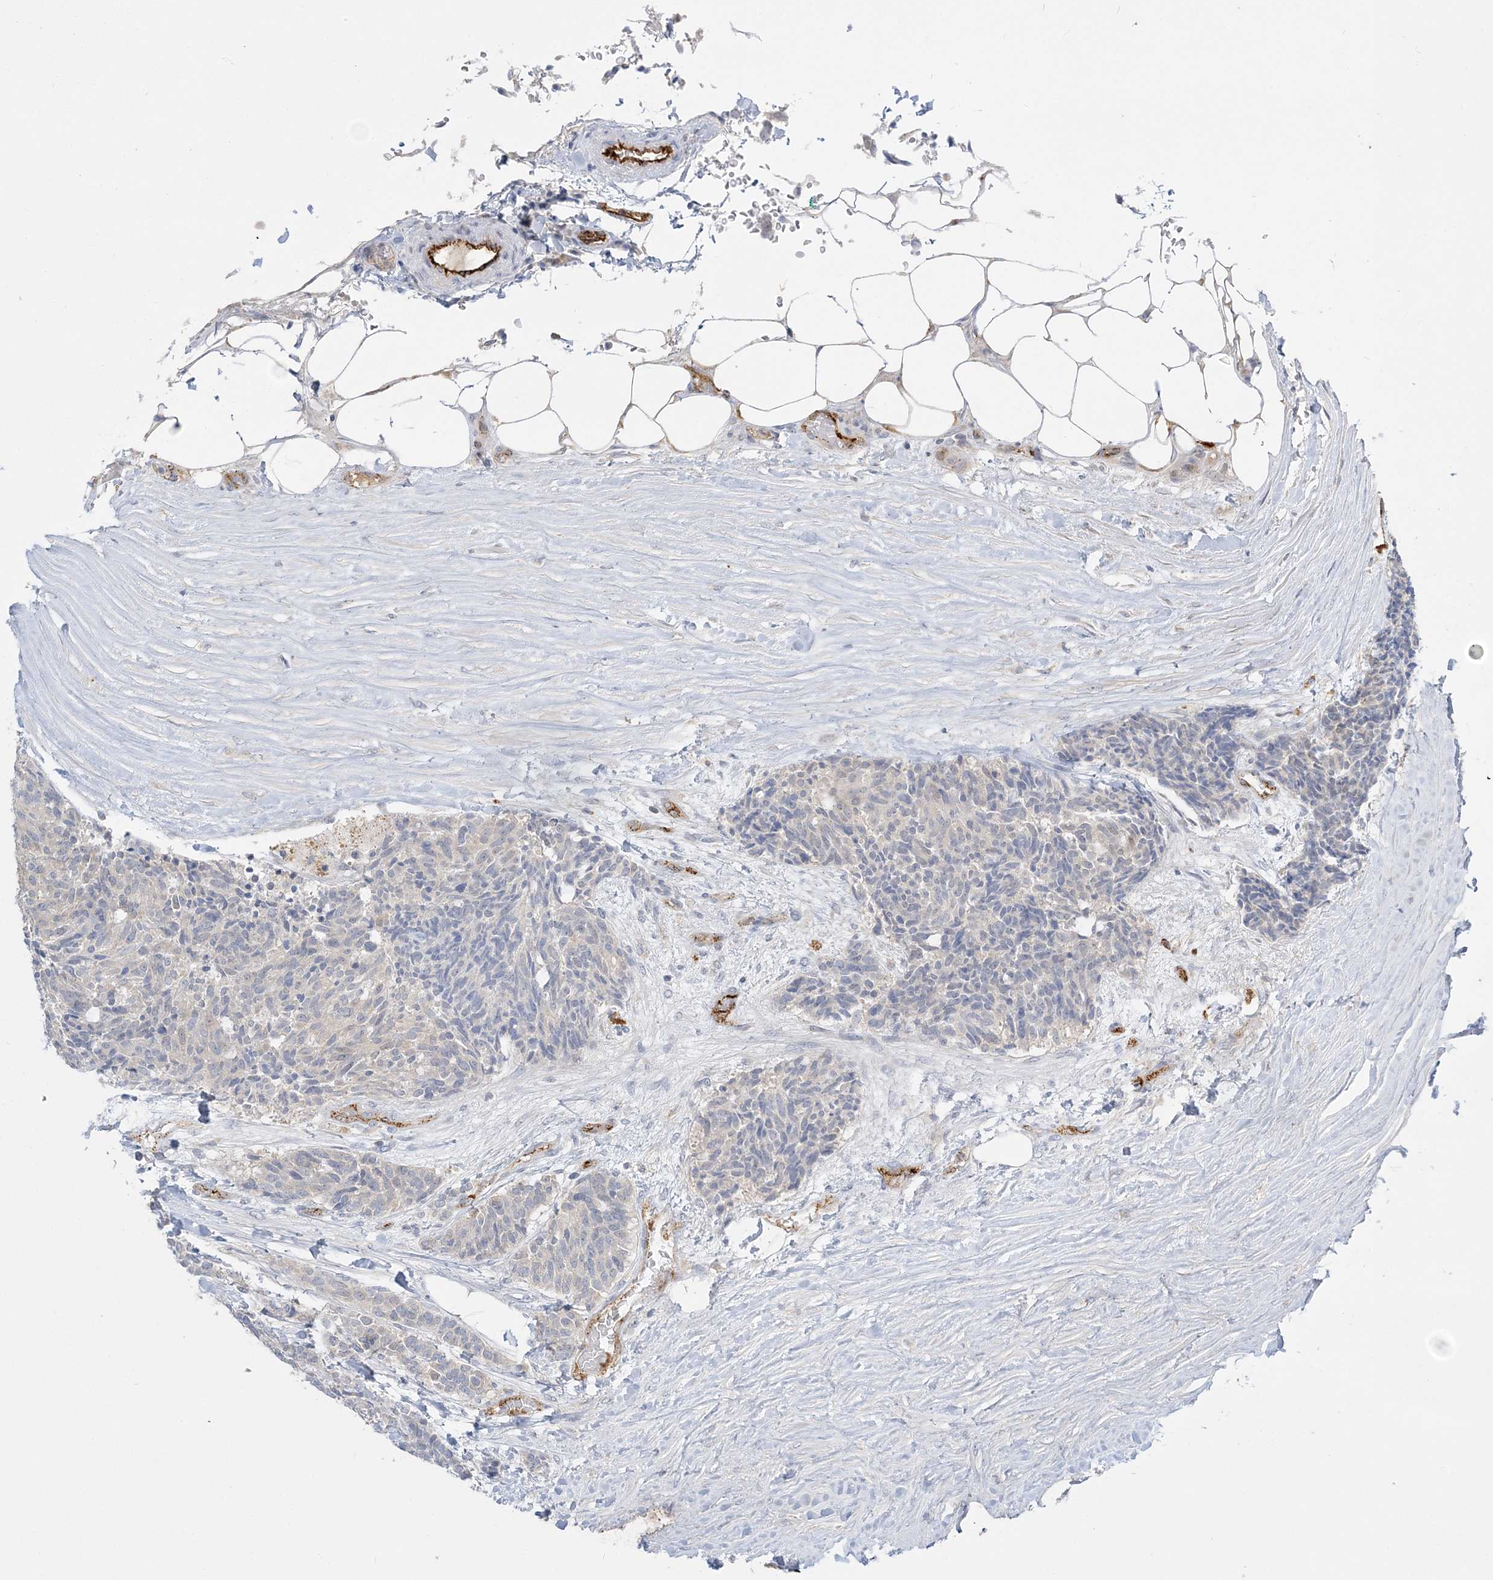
{"staining": {"intensity": "negative", "quantity": "none", "location": "none"}, "tissue": "carcinoid", "cell_type": "Tumor cells", "image_type": "cancer", "snomed": [{"axis": "morphology", "description": "Carcinoid, malignant, NOS"}, {"axis": "topography", "description": "Pancreas"}], "caption": "High power microscopy photomicrograph of an immunohistochemistry photomicrograph of carcinoid, revealing no significant staining in tumor cells.", "gene": "INPP1", "patient": {"sex": "female", "age": 54}}